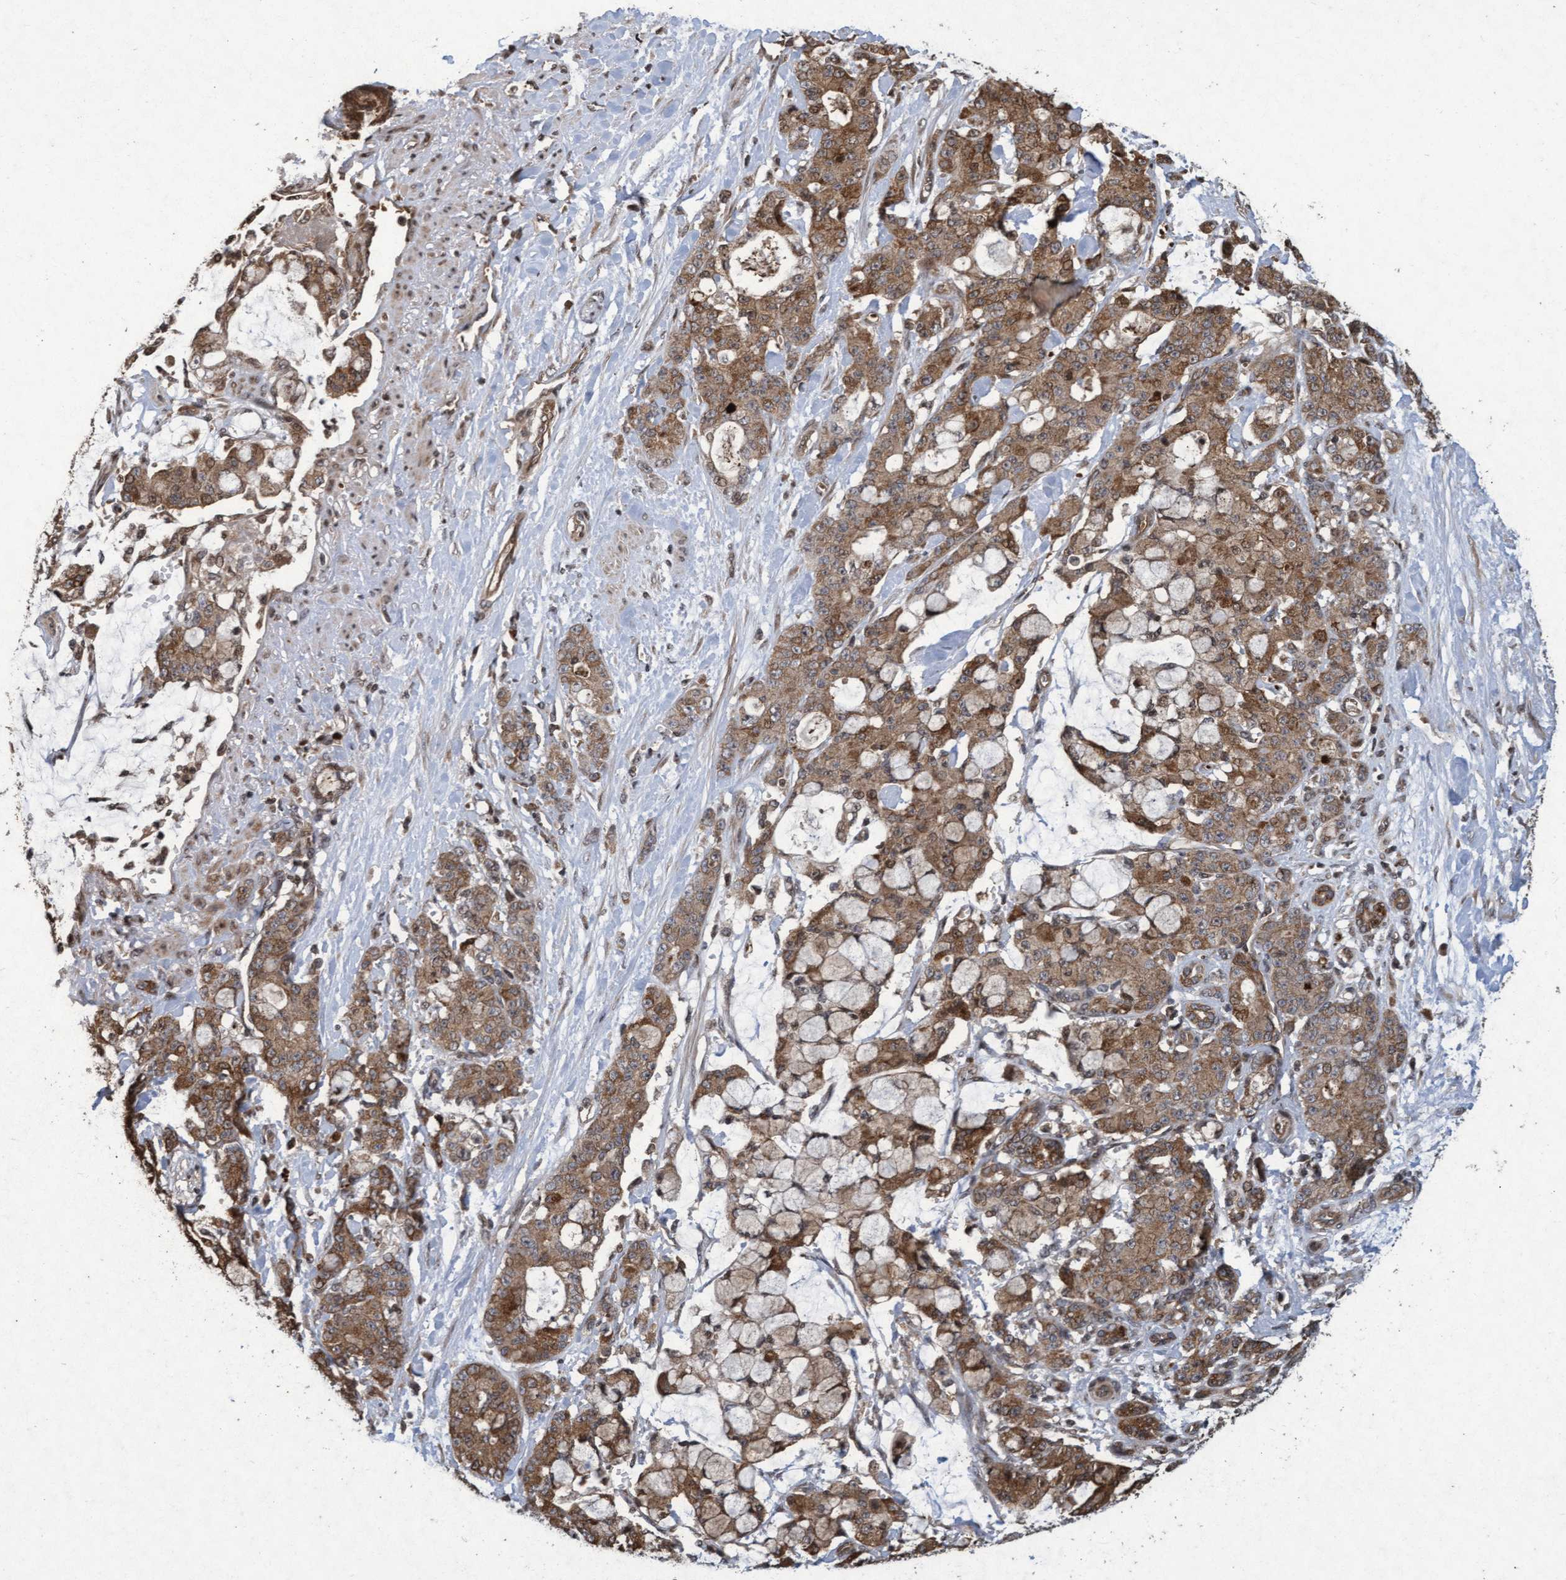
{"staining": {"intensity": "moderate", "quantity": ">75%", "location": "cytoplasmic/membranous"}, "tissue": "pancreatic cancer", "cell_type": "Tumor cells", "image_type": "cancer", "snomed": [{"axis": "morphology", "description": "Adenocarcinoma, NOS"}, {"axis": "topography", "description": "Pancreas"}], "caption": "There is medium levels of moderate cytoplasmic/membranous expression in tumor cells of adenocarcinoma (pancreatic), as demonstrated by immunohistochemical staining (brown color).", "gene": "KCNC2", "patient": {"sex": "female", "age": 73}}